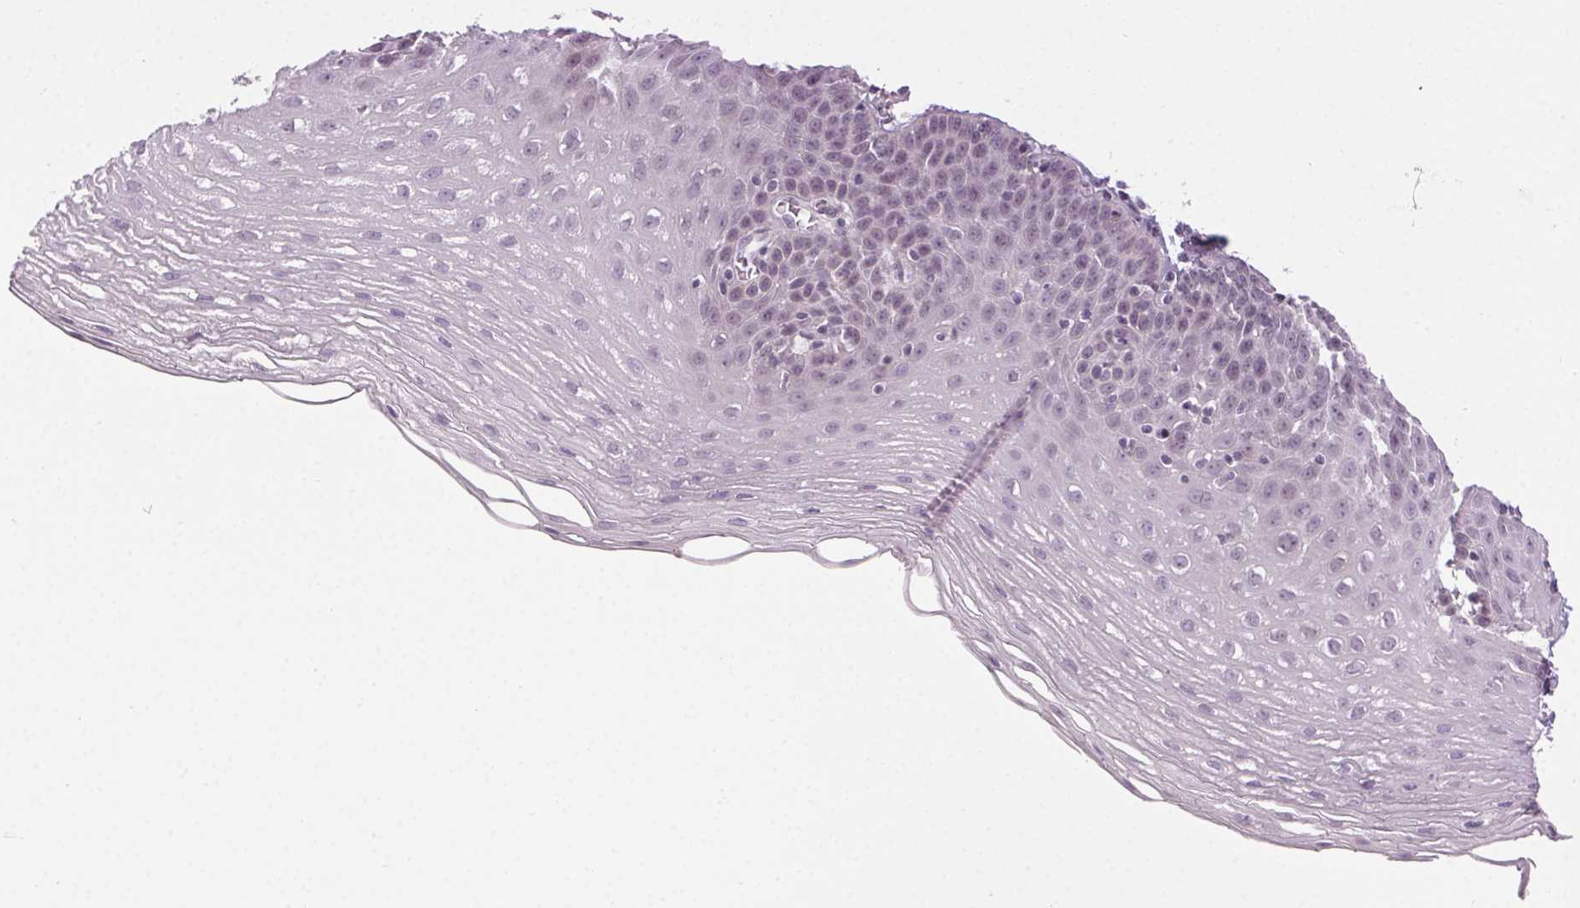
{"staining": {"intensity": "negative", "quantity": "none", "location": "none"}, "tissue": "esophagus", "cell_type": "Squamous epithelial cells", "image_type": "normal", "snomed": [{"axis": "morphology", "description": "Normal tissue, NOS"}, {"axis": "topography", "description": "Esophagus"}], "caption": "A high-resolution histopathology image shows IHC staining of benign esophagus, which shows no significant staining in squamous epithelial cells. (DAB IHC with hematoxylin counter stain).", "gene": "FAM168A", "patient": {"sex": "female", "age": 81}}